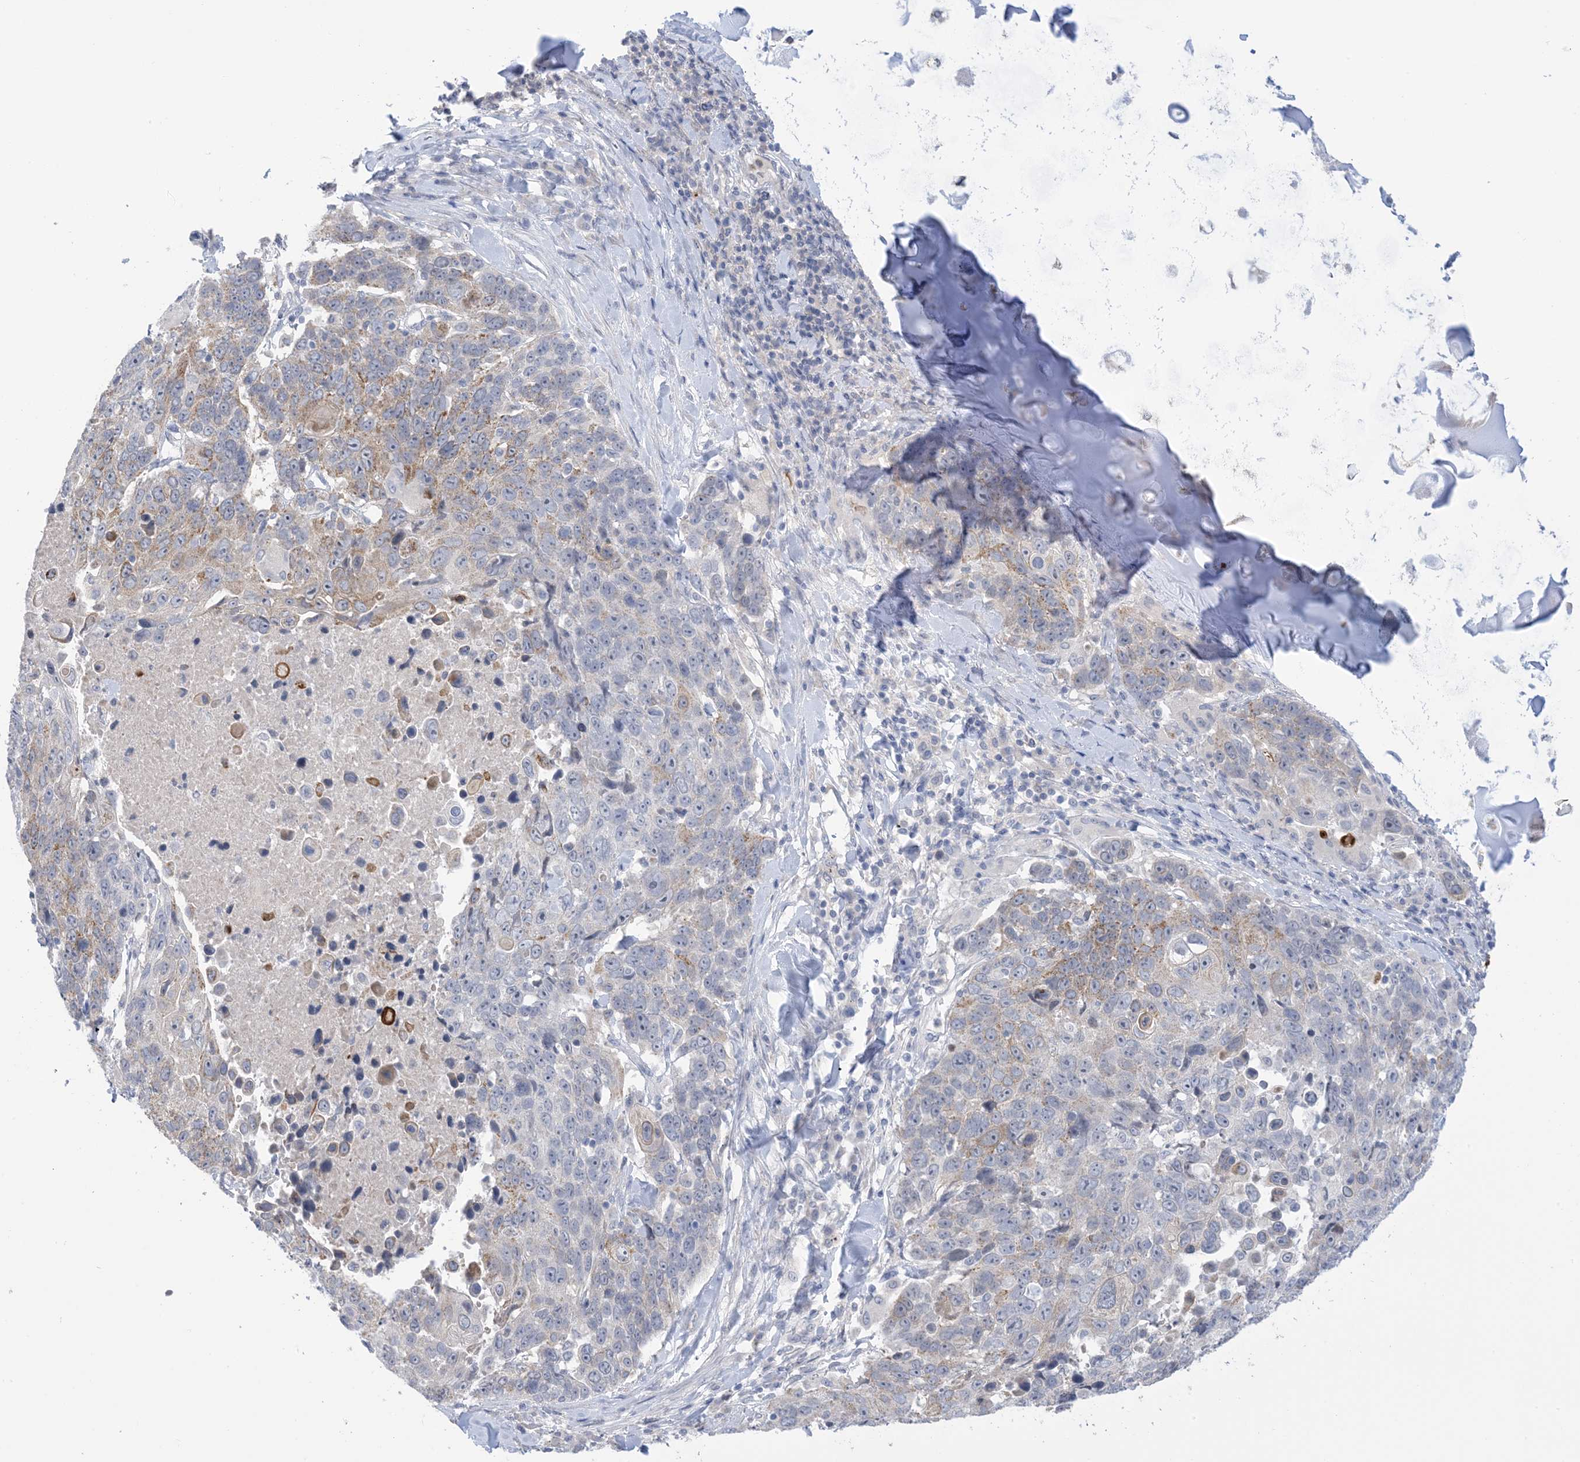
{"staining": {"intensity": "weak", "quantity": "<25%", "location": "cytoplasmic/membranous"}, "tissue": "lung cancer", "cell_type": "Tumor cells", "image_type": "cancer", "snomed": [{"axis": "morphology", "description": "Squamous cell carcinoma, NOS"}, {"axis": "topography", "description": "Lung"}], "caption": "Lung cancer stained for a protein using IHC exhibits no positivity tumor cells.", "gene": "TTYH1", "patient": {"sex": "male", "age": 66}}